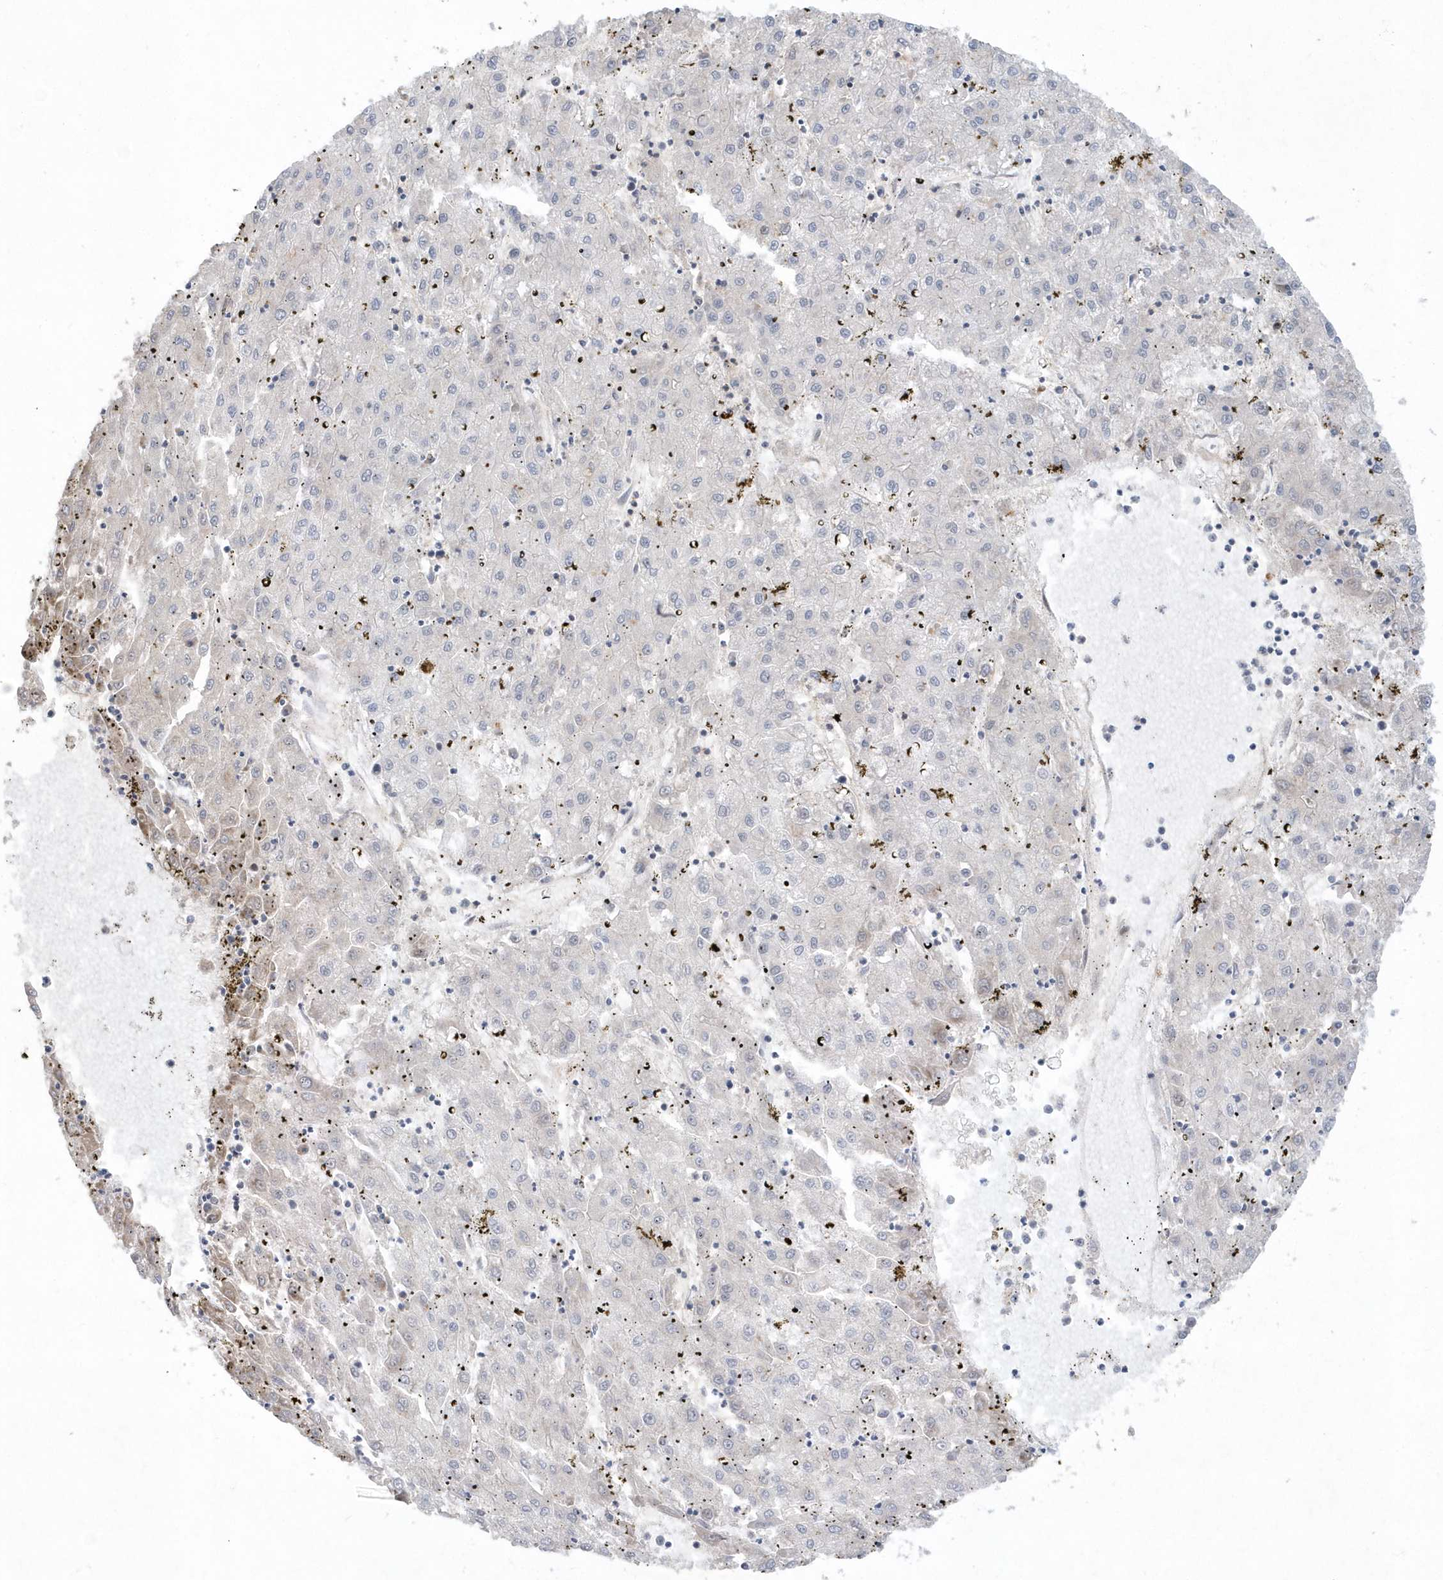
{"staining": {"intensity": "negative", "quantity": "none", "location": "none"}, "tissue": "liver cancer", "cell_type": "Tumor cells", "image_type": "cancer", "snomed": [{"axis": "morphology", "description": "Carcinoma, Hepatocellular, NOS"}, {"axis": "topography", "description": "Liver"}], "caption": "Hepatocellular carcinoma (liver) was stained to show a protein in brown. There is no significant staining in tumor cells.", "gene": "CRIP3", "patient": {"sex": "male", "age": 72}}